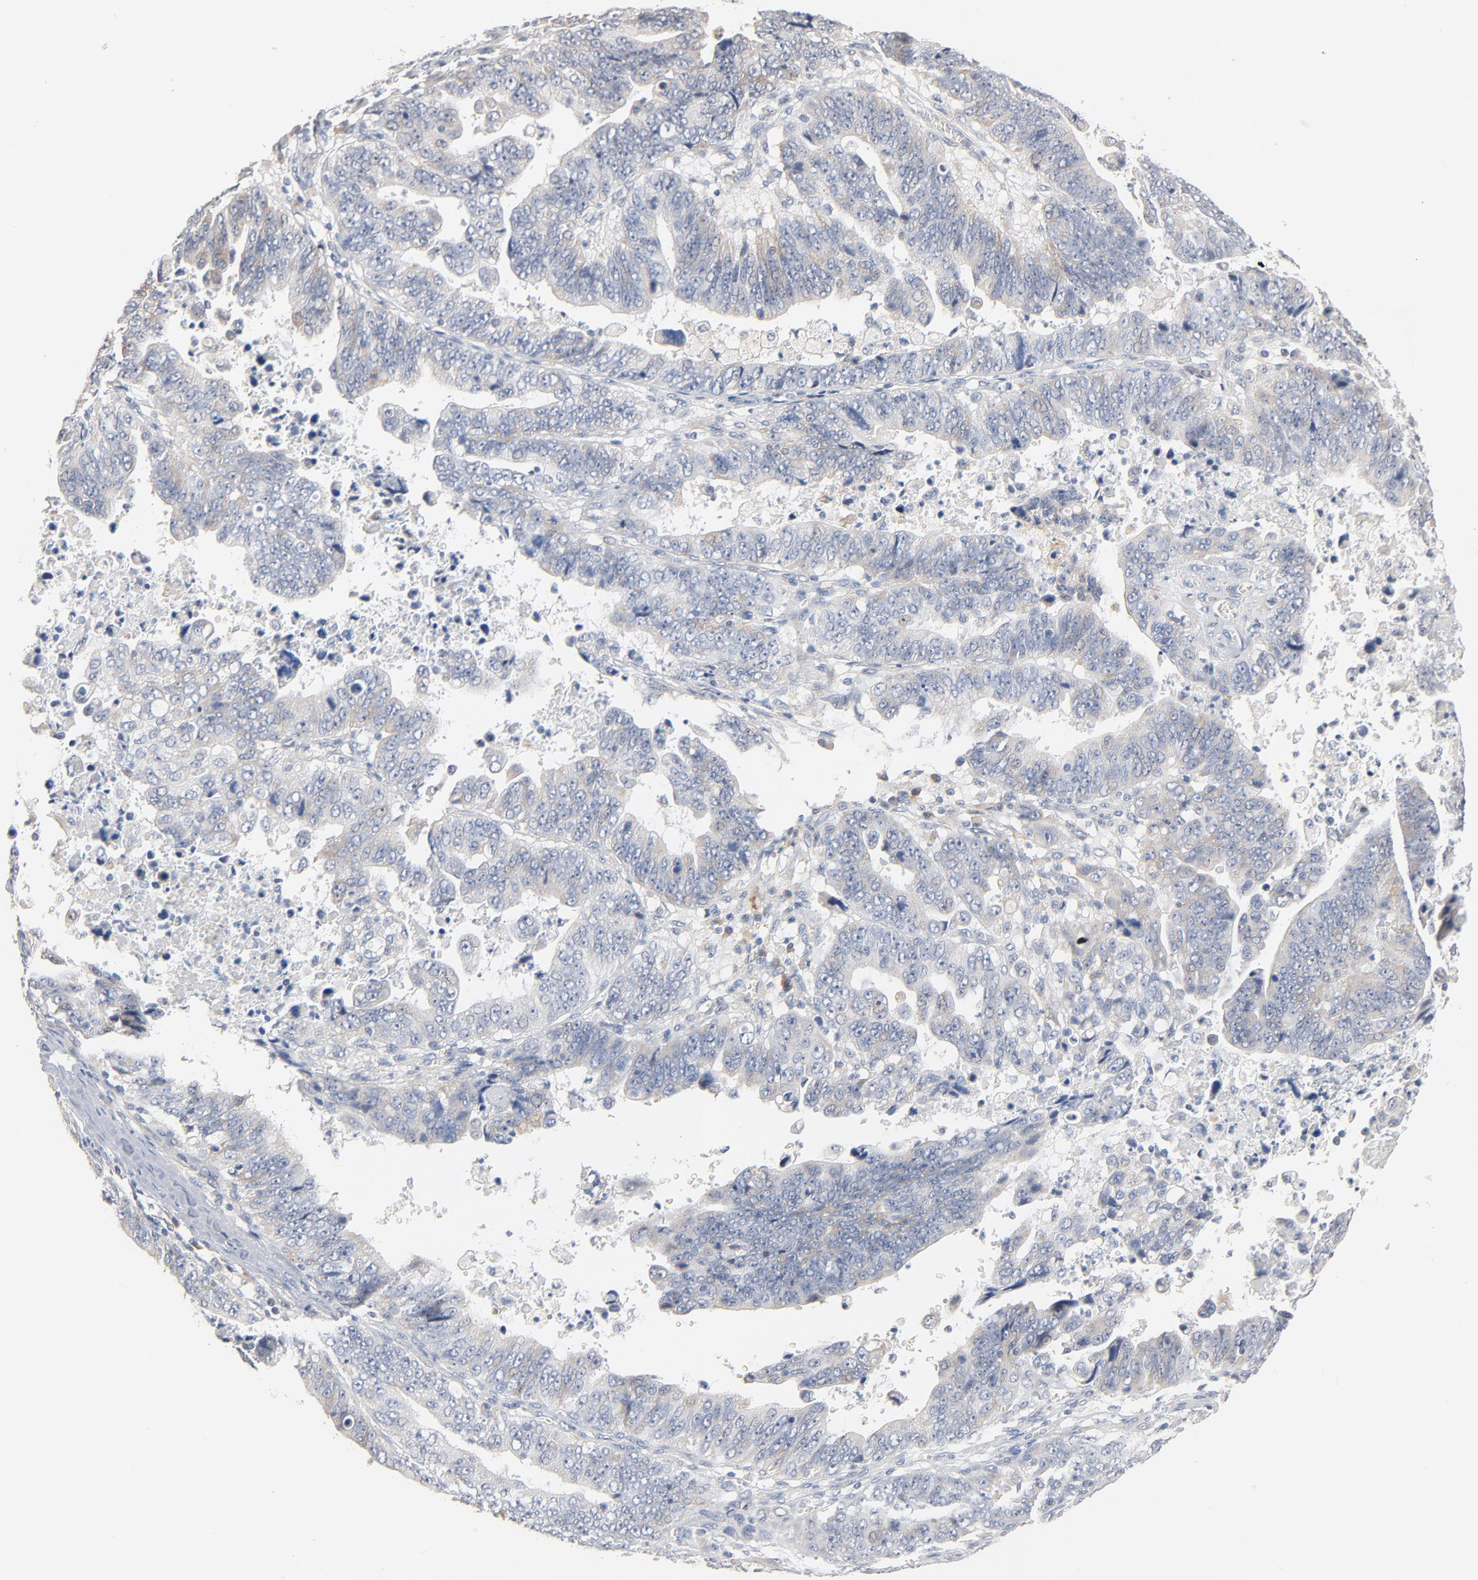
{"staining": {"intensity": "negative", "quantity": "none", "location": "none"}, "tissue": "stomach cancer", "cell_type": "Tumor cells", "image_type": "cancer", "snomed": [{"axis": "morphology", "description": "Adenocarcinoma, NOS"}, {"axis": "topography", "description": "Stomach, upper"}], "caption": "Immunohistochemistry histopathology image of stomach cancer (adenocarcinoma) stained for a protein (brown), which displays no expression in tumor cells.", "gene": "ZDHHC8", "patient": {"sex": "female", "age": 50}}